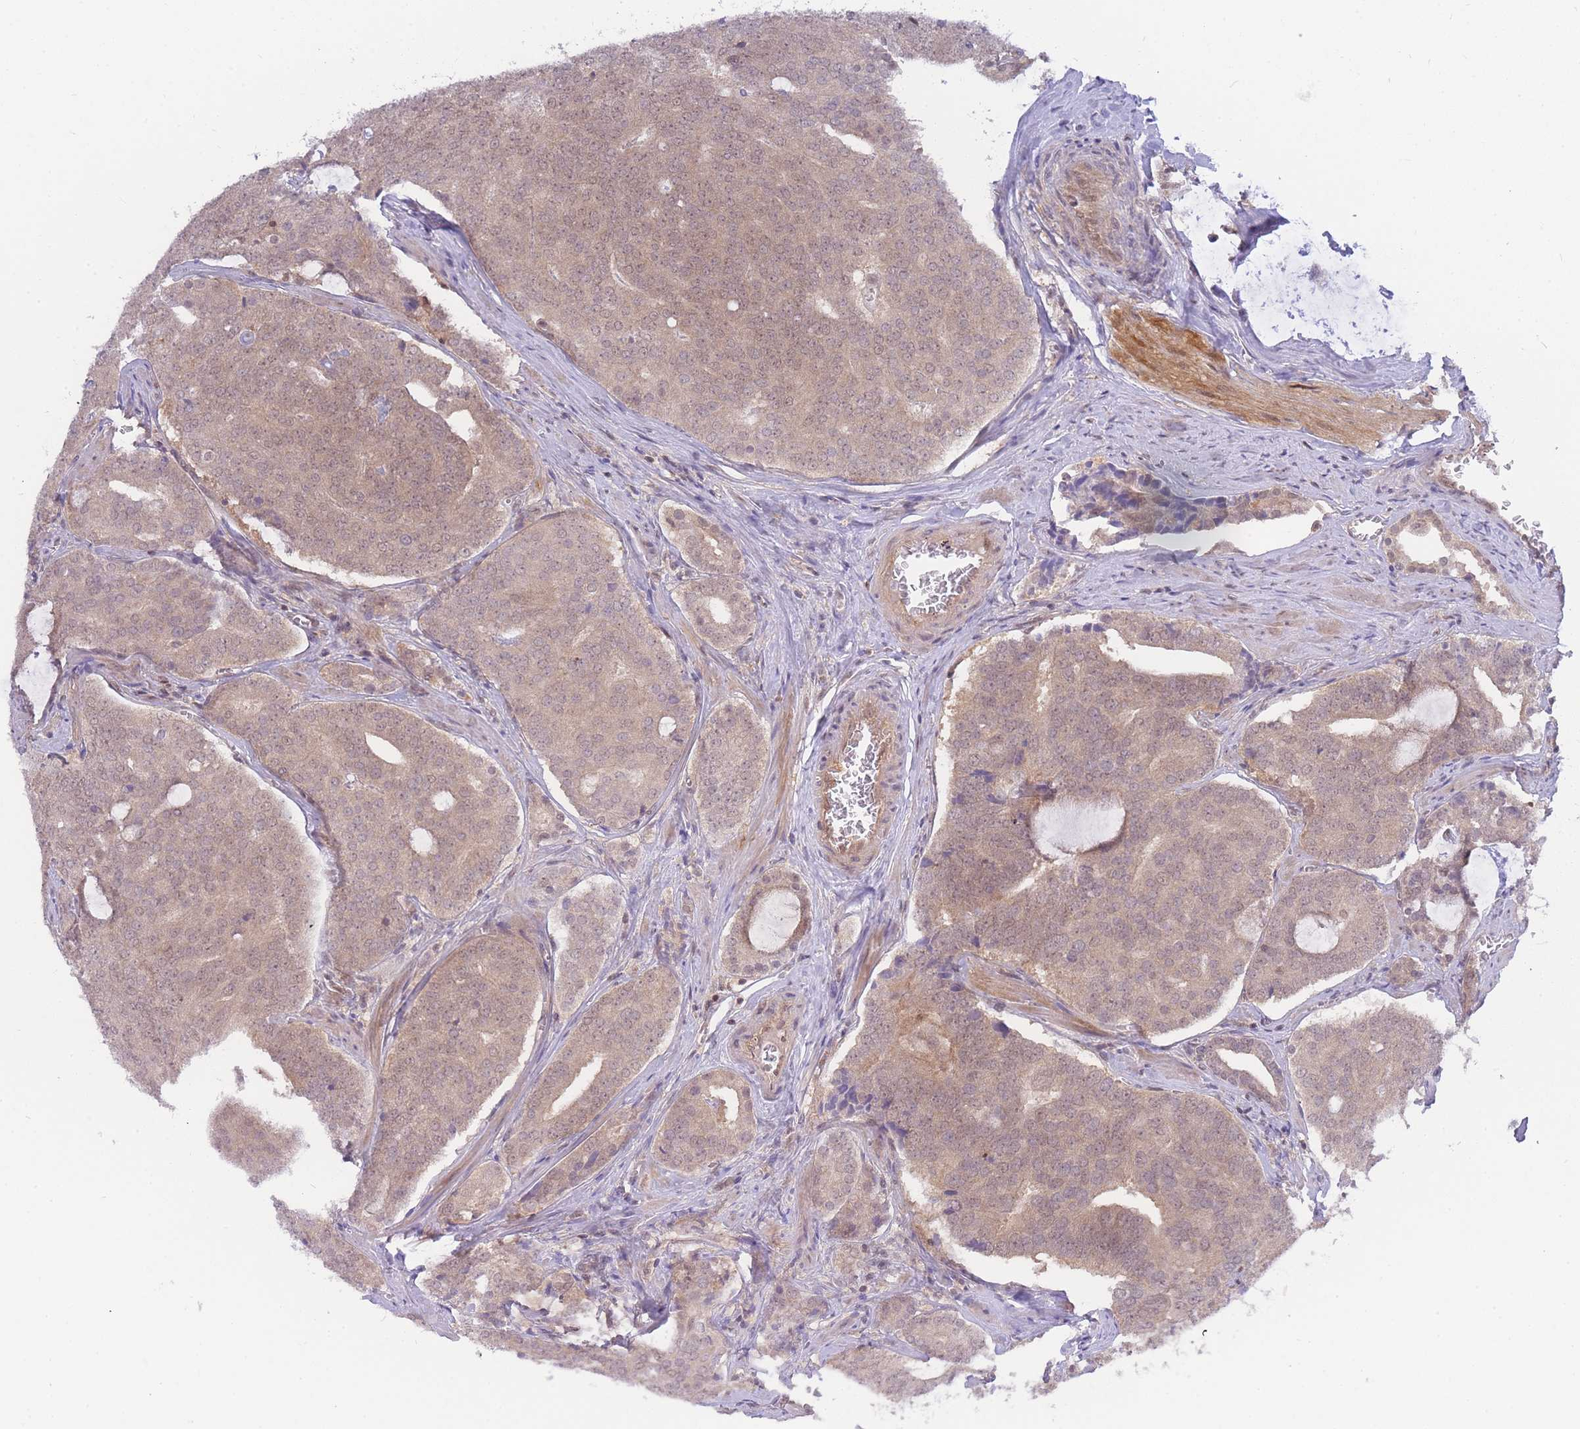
{"staining": {"intensity": "moderate", "quantity": ">75%", "location": "cytoplasmic/membranous,nuclear"}, "tissue": "prostate cancer", "cell_type": "Tumor cells", "image_type": "cancer", "snomed": [{"axis": "morphology", "description": "Adenocarcinoma, High grade"}, {"axis": "topography", "description": "Prostate"}], "caption": "This is a photomicrograph of immunohistochemistry staining of high-grade adenocarcinoma (prostate), which shows moderate staining in the cytoplasmic/membranous and nuclear of tumor cells.", "gene": "KIAA1191", "patient": {"sex": "male", "age": 55}}